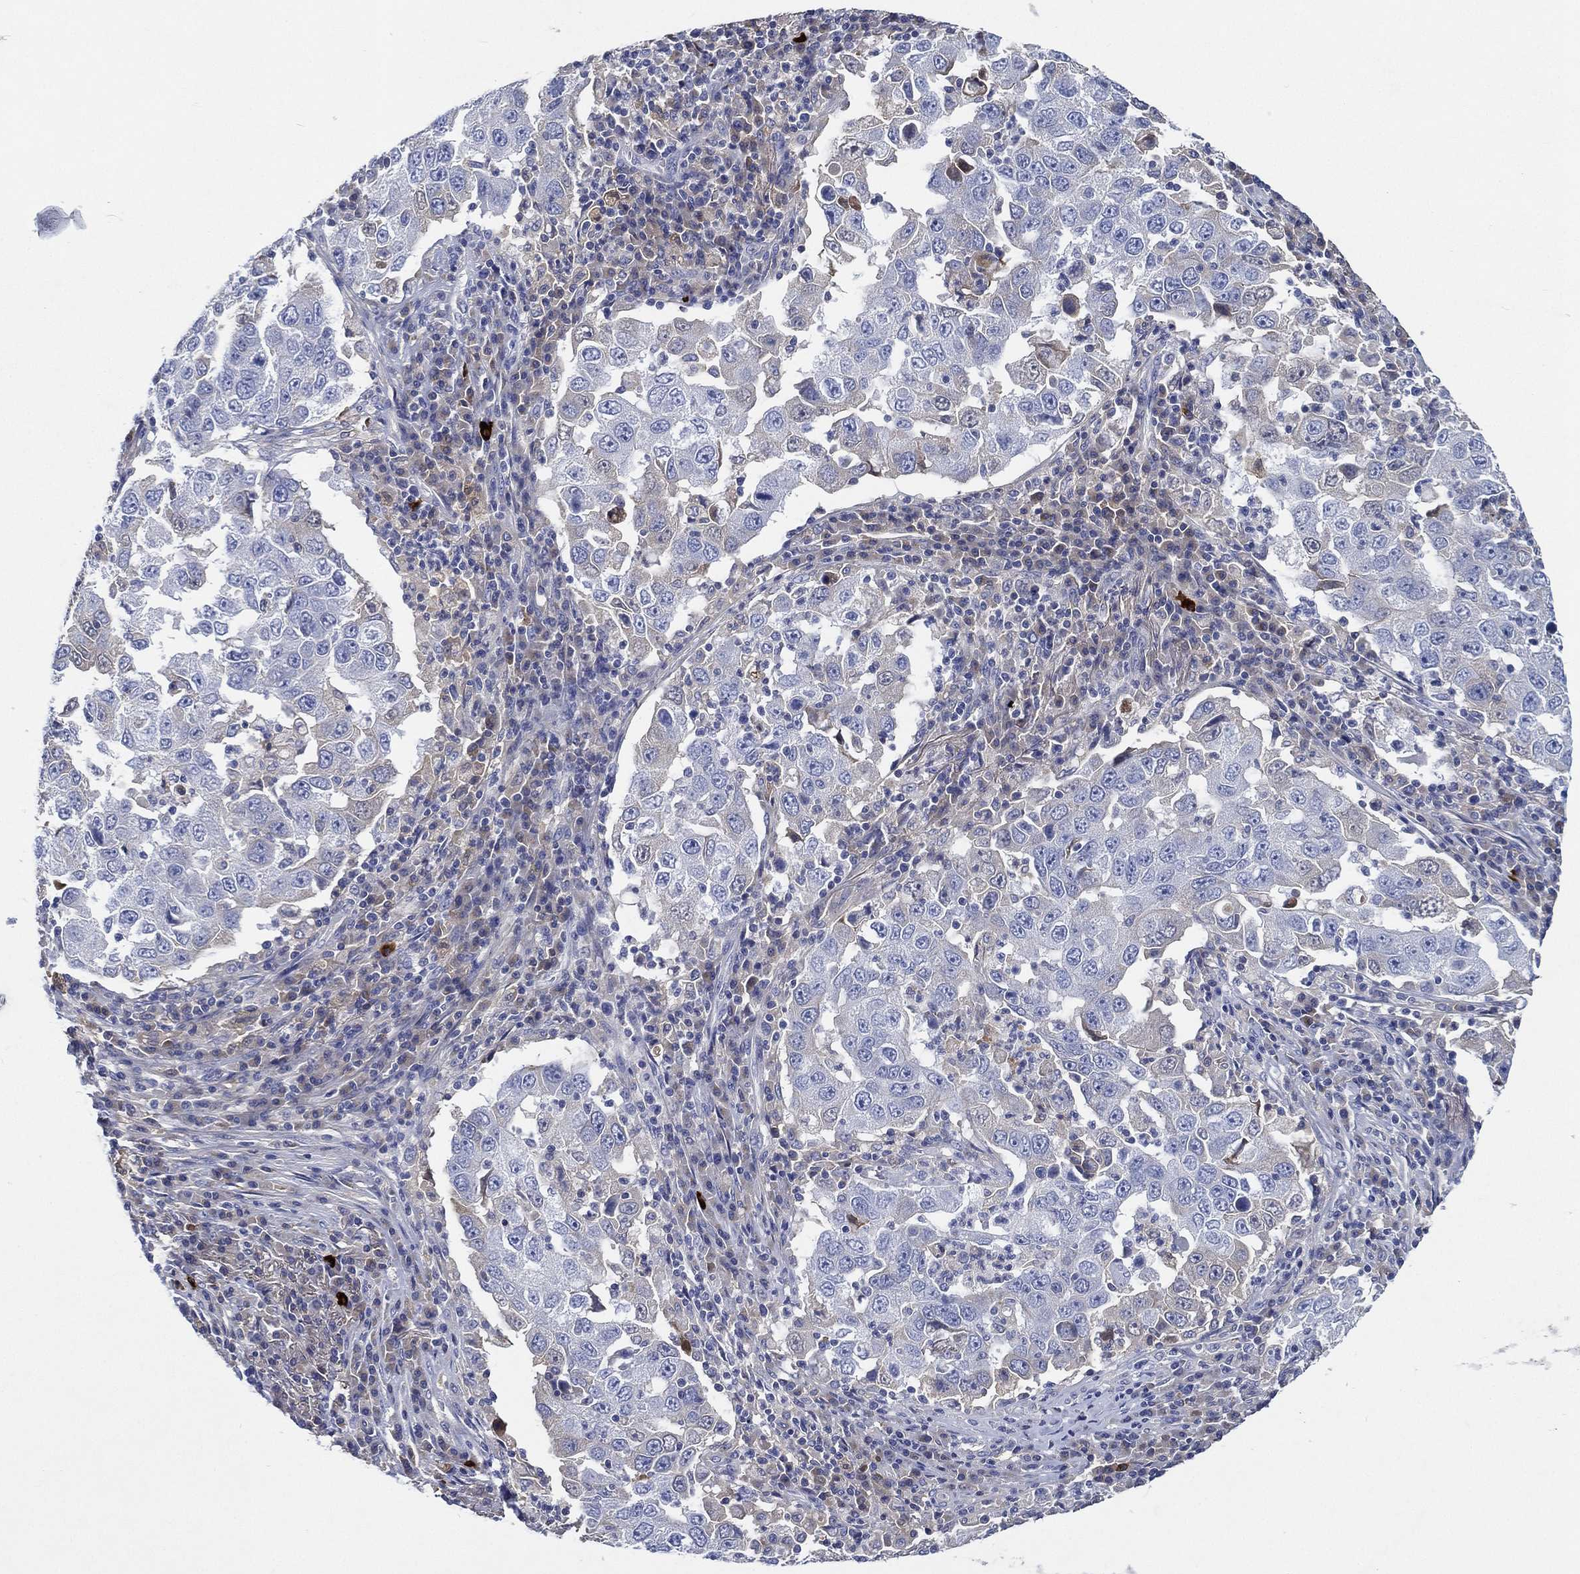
{"staining": {"intensity": "negative", "quantity": "none", "location": "none"}, "tissue": "lung cancer", "cell_type": "Tumor cells", "image_type": "cancer", "snomed": [{"axis": "morphology", "description": "Adenocarcinoma, NOS"}, {"axis": "topography", "description": "Lung"}], "caption": "Immunohistochemistry micrograph of neoplastic tissue: human lung cancer stained with DAB (3,3'-diaminobenzidine) exhibits no significant protein positivity in tumor cells. Nuclei are stained in blue.", "gene": "TMPRSS11D", "patient": {"sex": "male", "age": 73}}